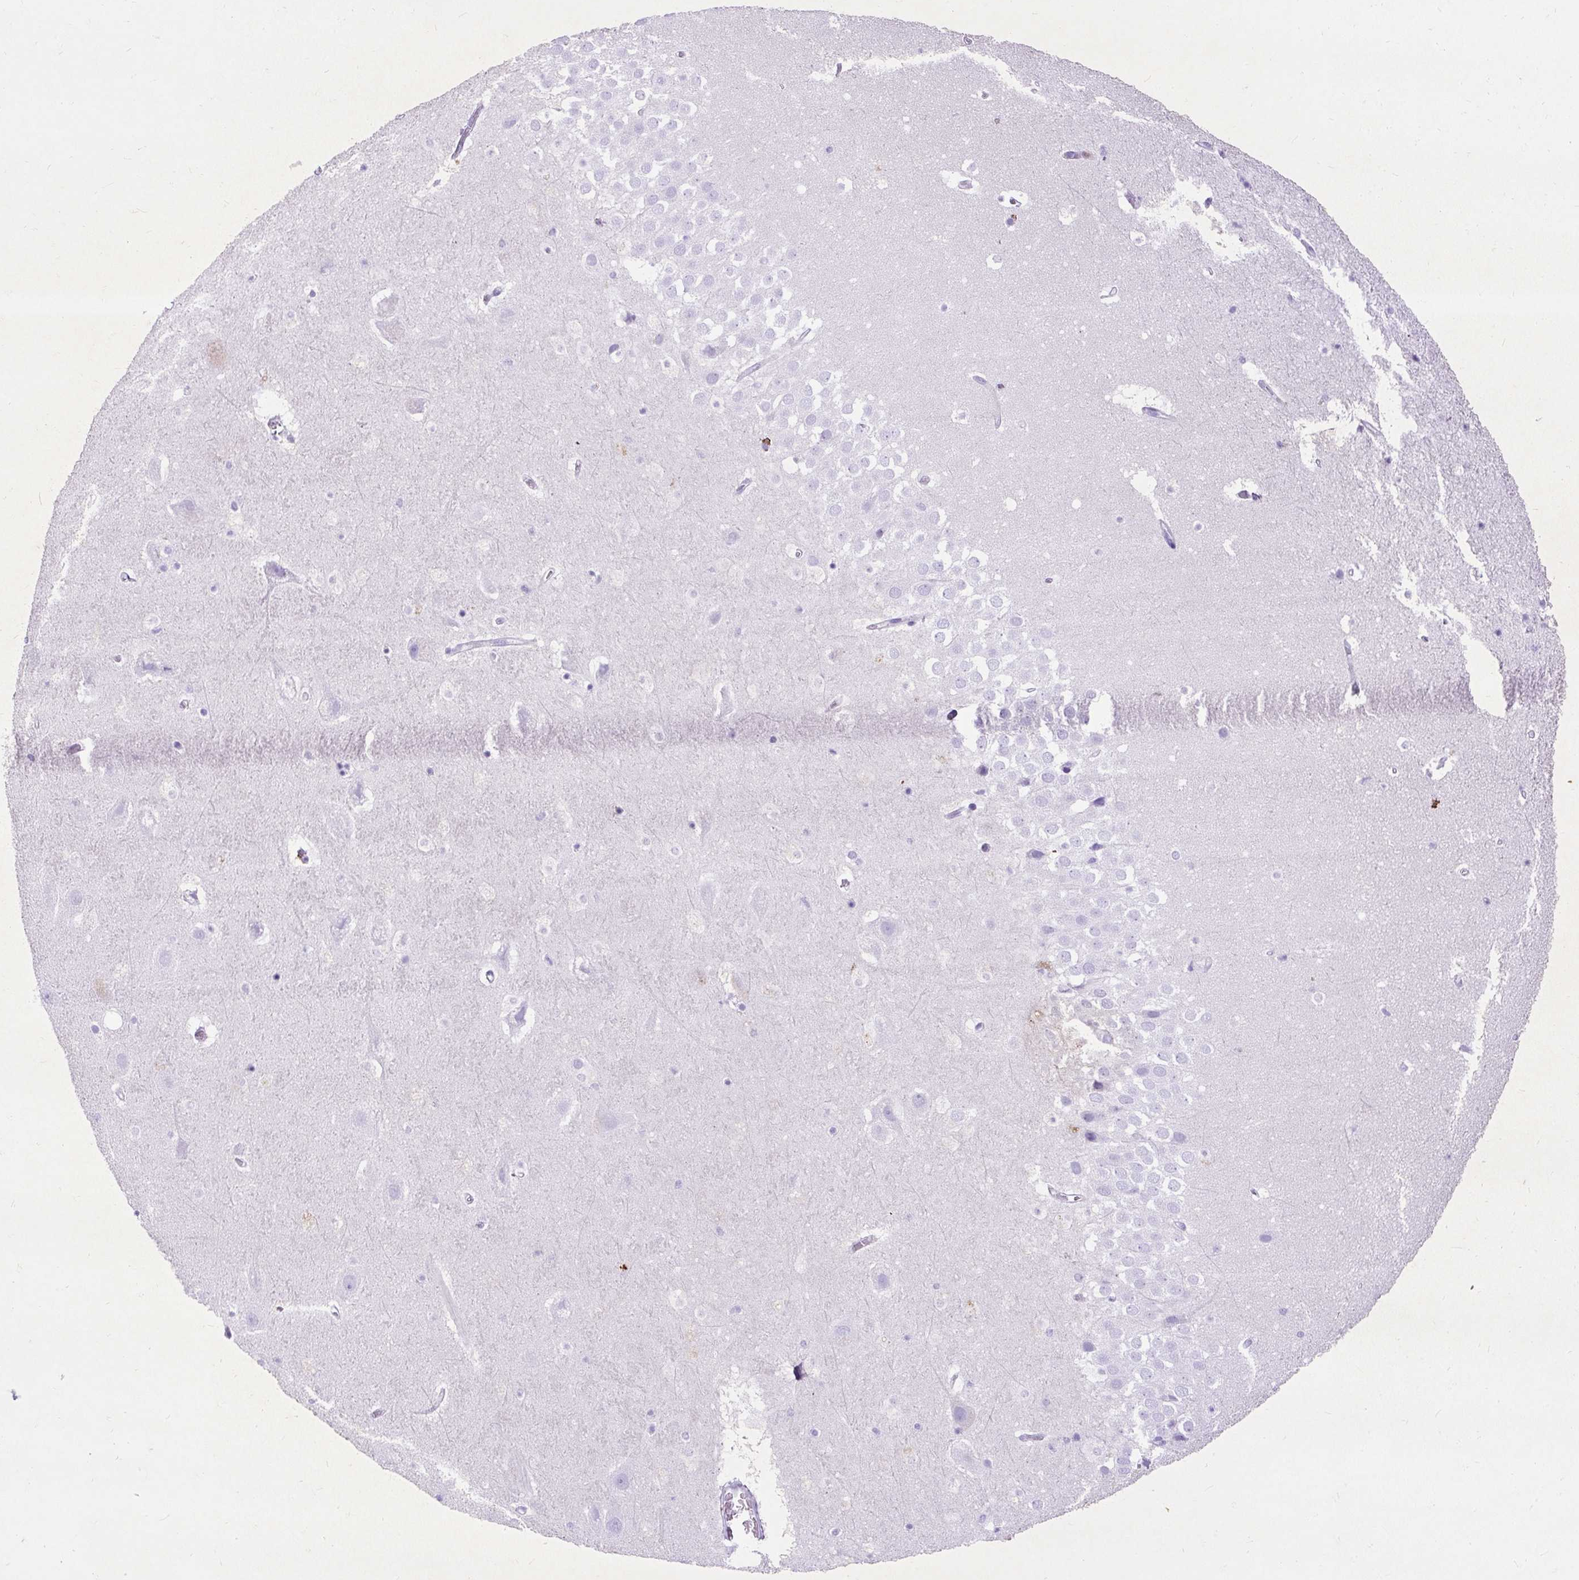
{"staining": {"intensity": "negative", "quantity": "none", "location": "none"}, "tissue": "hippocampus", "cell_type": "Glial cells", "image_type": "normal", "snomed": [{"axis": "morphology", "description": "Normal tissue, NOS"}, {"axis": "topography", "description": "Hippocampus"}], "caption": "This micrograph is of unremarkable hippocampus stained with IHC to label a protein in brown with the nuclei are counter-stained blue. There is no positivity in glial cells.", "gene": "SPC24", "patient": {"sex": "male", "age": 37}}